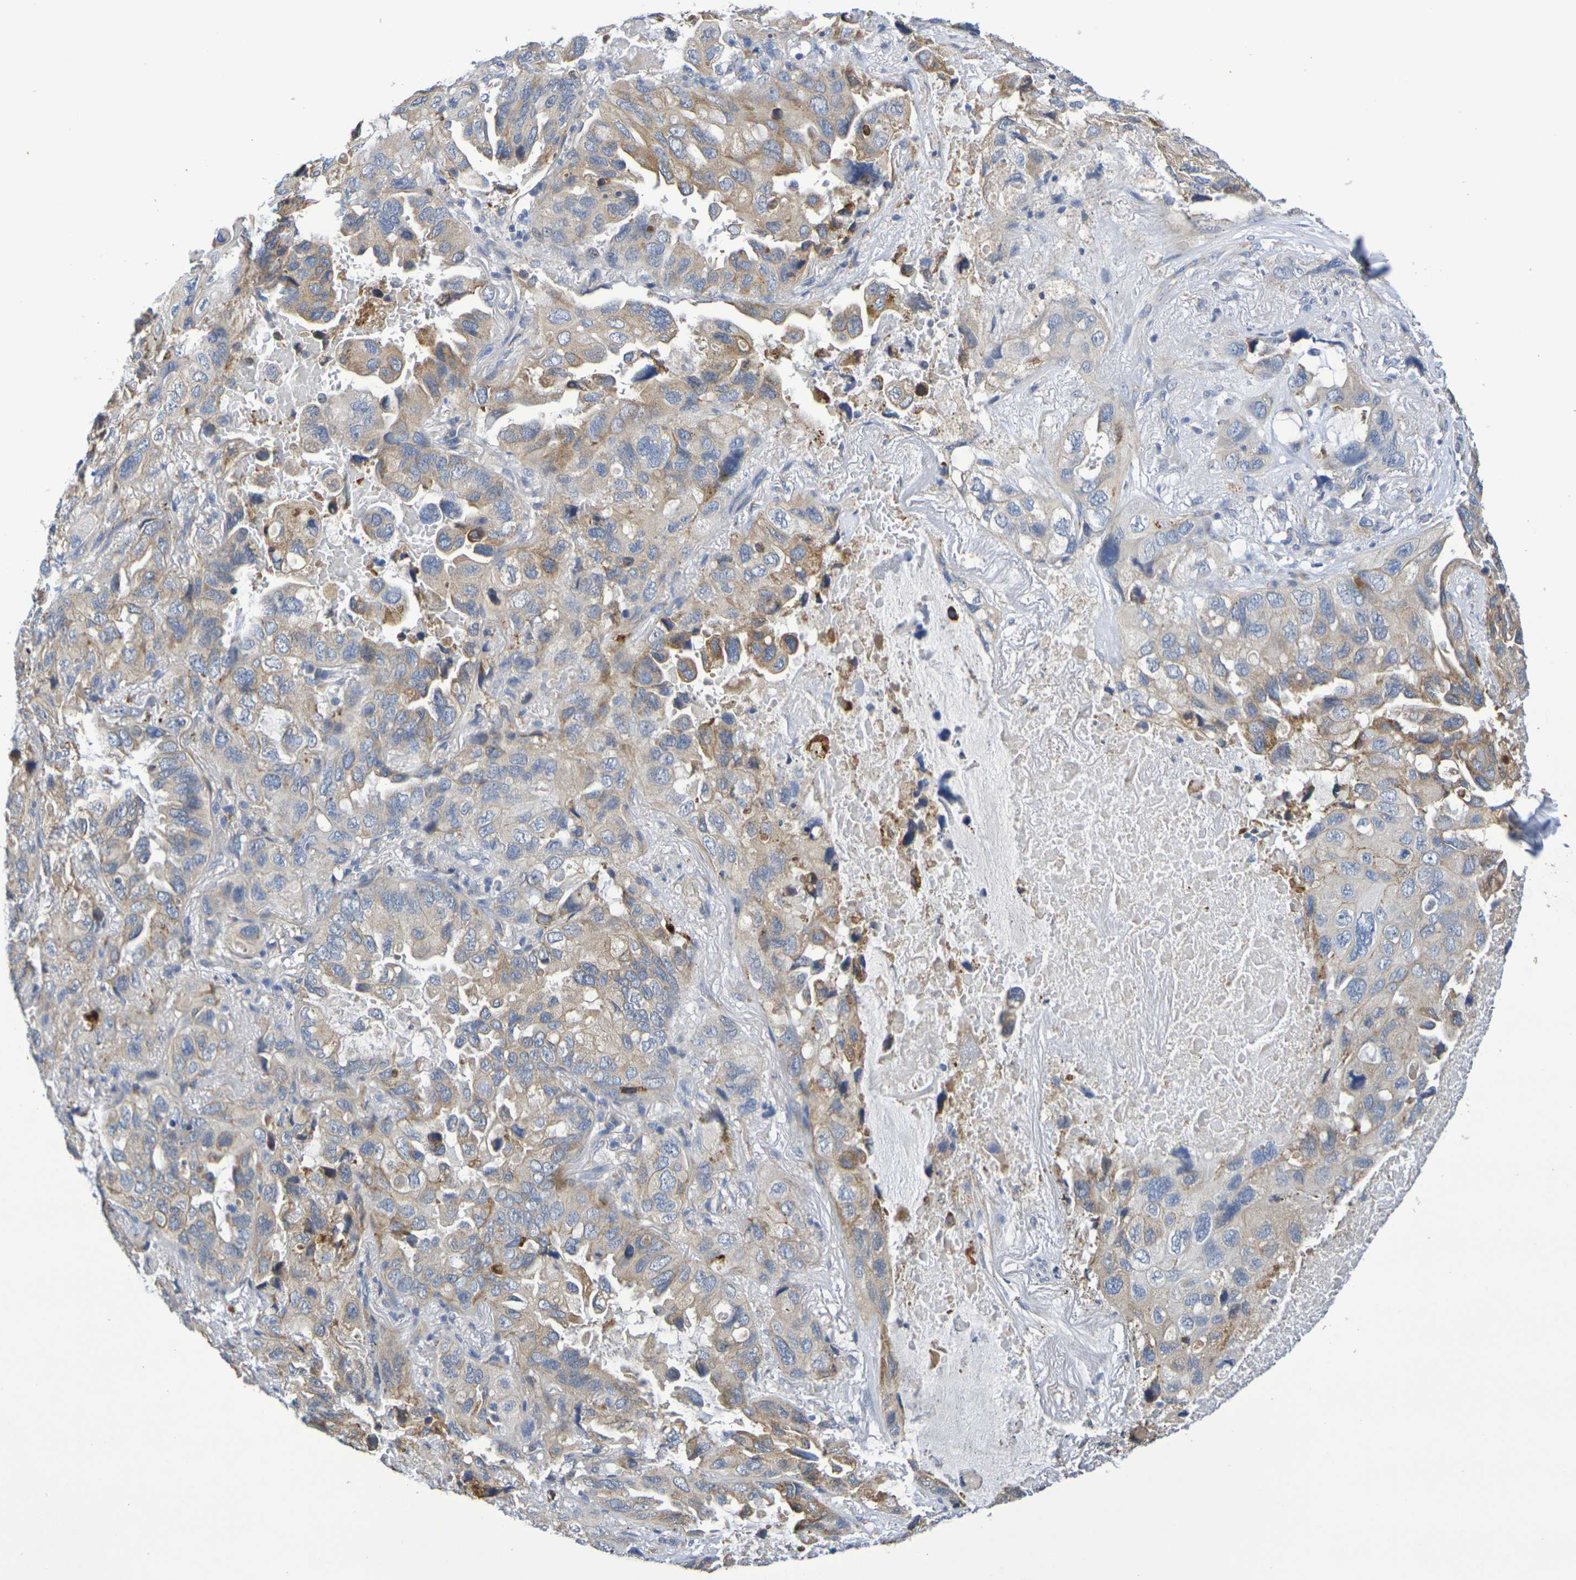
{"staining": {"intensity": "moderate", "quantity": "25%-75%", "location": "cytoplasmic/membranous"}, "tissue": "lung cancer", "cell_type": "Tumor cells", "image_type": "cancer", "snomed": [{"axis": "morphology", "description": "Squamous cell carcinoma, NOS"}, {"axis": "topography", "description": "Lung"}], "caption": "Human squamous cell carcinoma (lung) stained with a brown dye demonstrates moderate cytoplasmic/membranous positive positivity in about 25%-75% of tumor cells.", "gene": "SDC4", "patient": {"sex": "female", "age": 73}}